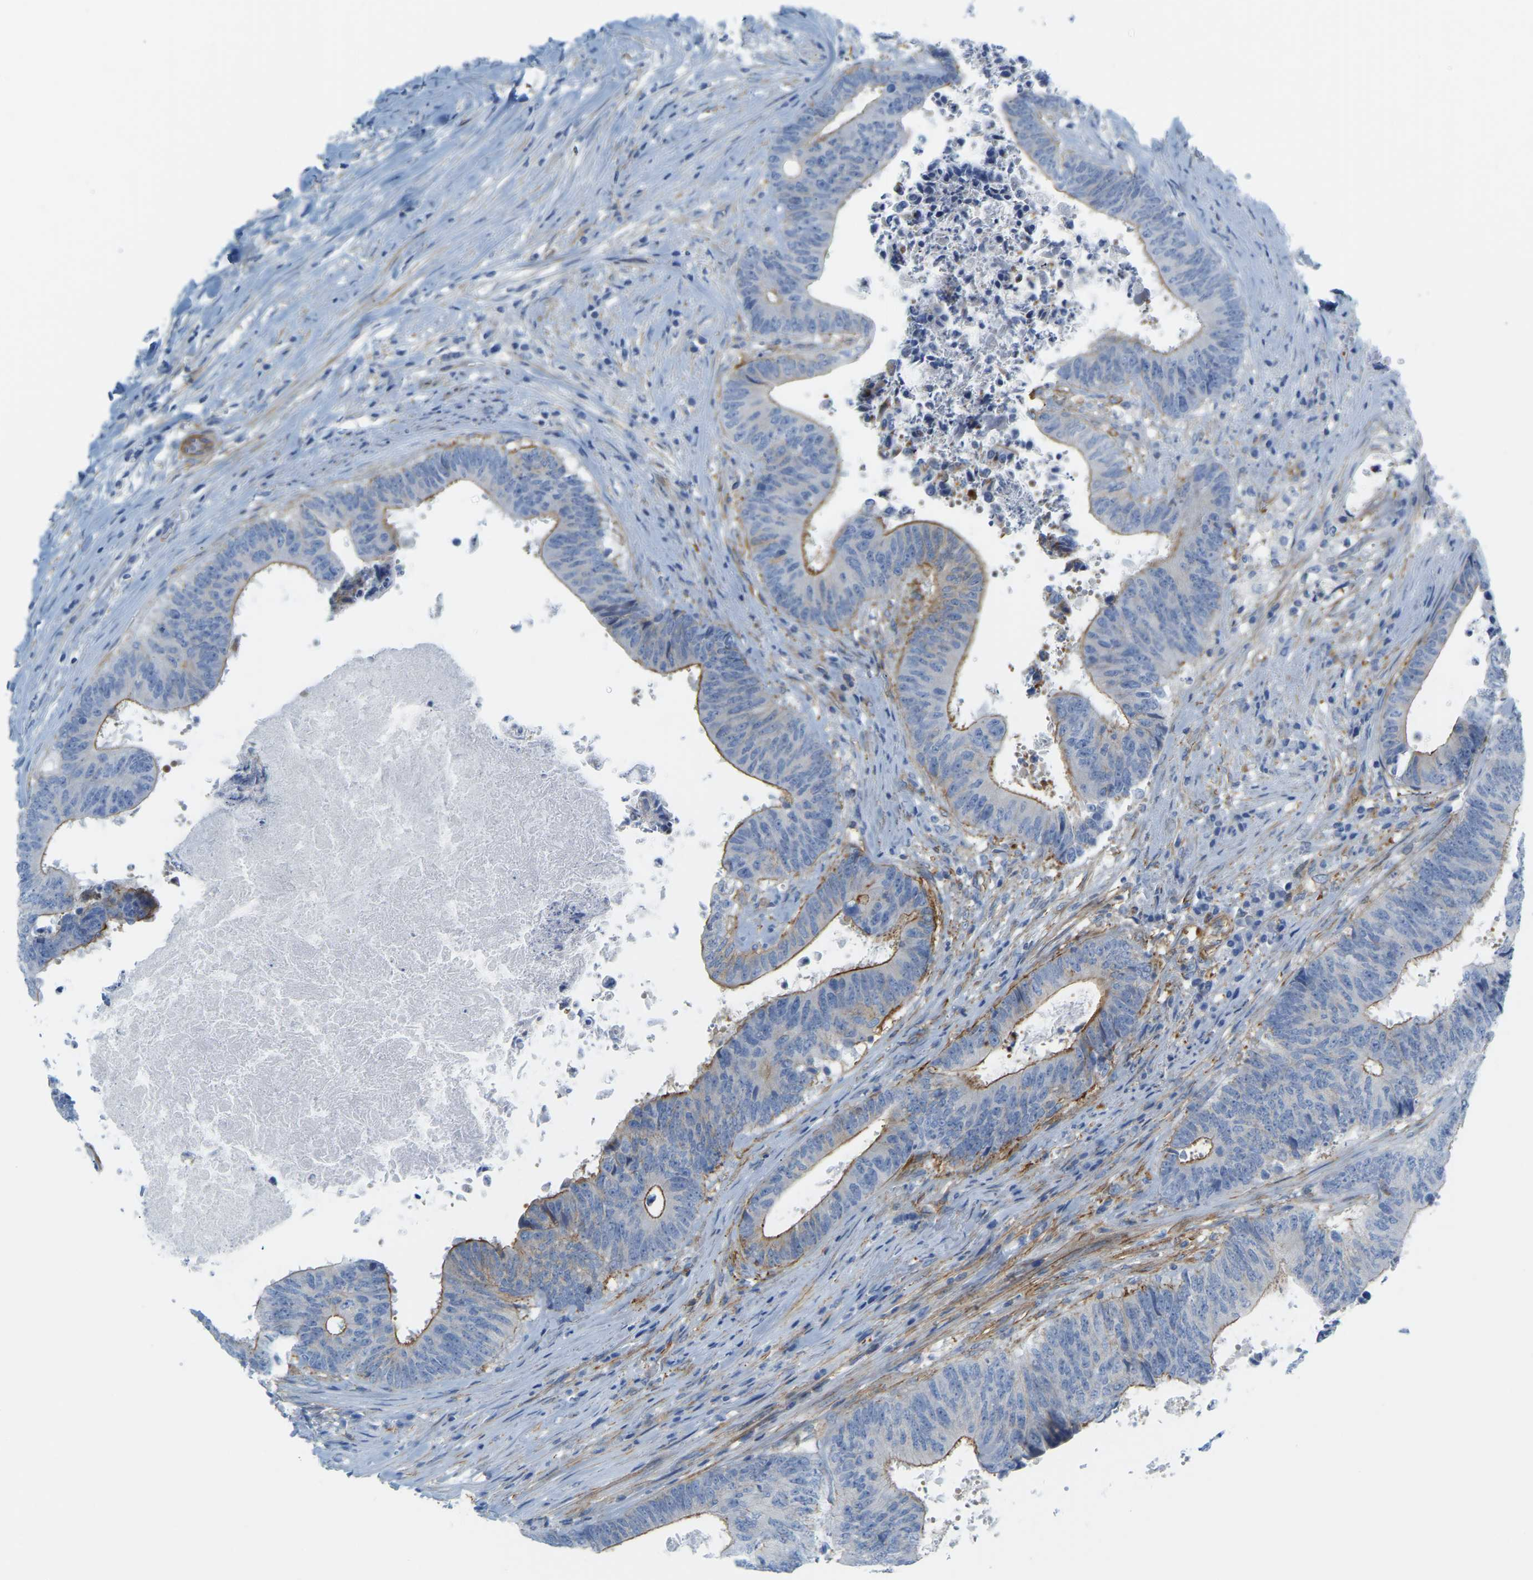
{"staining": {"intensity": "moderate", "quantity": "25%-75%", "location": "cytoplasmic/membranous"}, "tissue": "colorectal cancer", "cell_type": "Tumor cells", "image_type": "cancer", "snomed": [{"axis": "morphology", "description": "Adenocarcinoma, NOS"}, {"axis": "topography", "description": "Rectum"}], "caption": "IHC histopathology image of neoplastic tissue: human adenocarcinoma (colorectal) stained using IHC exhibits medium levels of moderate protein expression localized specifically in the cytoplasmic/membranous of tumor cells, appearing as a cytoplasmic/membranous brown color.", "gene": "MYL3", "patient": {"sex": "male", "age": 72}}